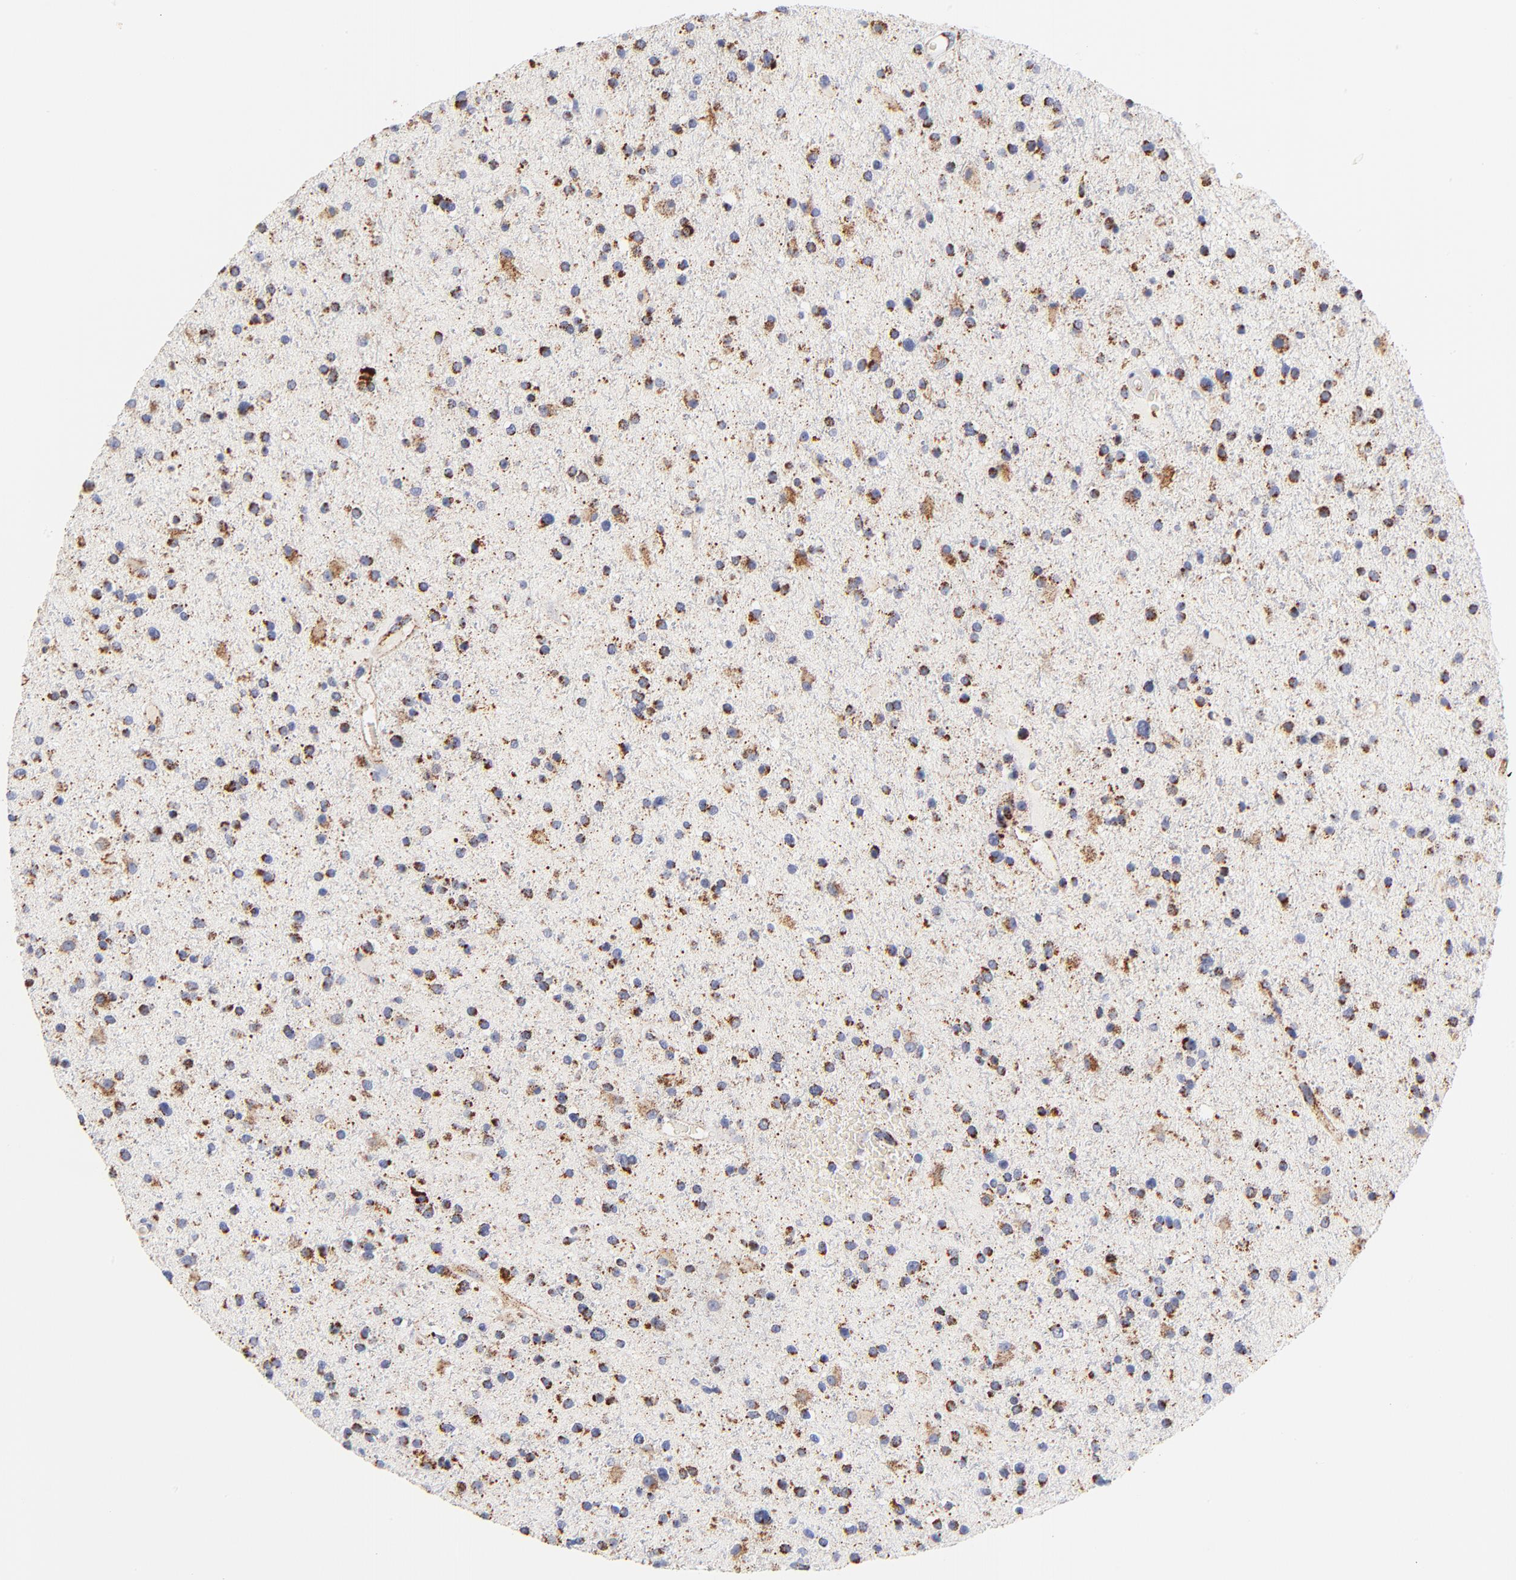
{"staining": {"intensity": "strong", "quantity": ">75%", "location": "cytoplasmic/membranous"}, "tissue": "glioma", "cell_type": "Tumor cells", "image_type": "cancer", "snomed": [{"axis": "morphology", "description": "Glioma, malignant, High grade"}, {"axis": "topography", "description": "Brain"}], "caption": "Human malignant glioma (high-grade) stained with a brown dye reveals strong cytoplasmic/membranous positive positivity in about >75% of tumor cells.", "gene": "ECHS1", "patient": {"sex": "male", "age": 33}}